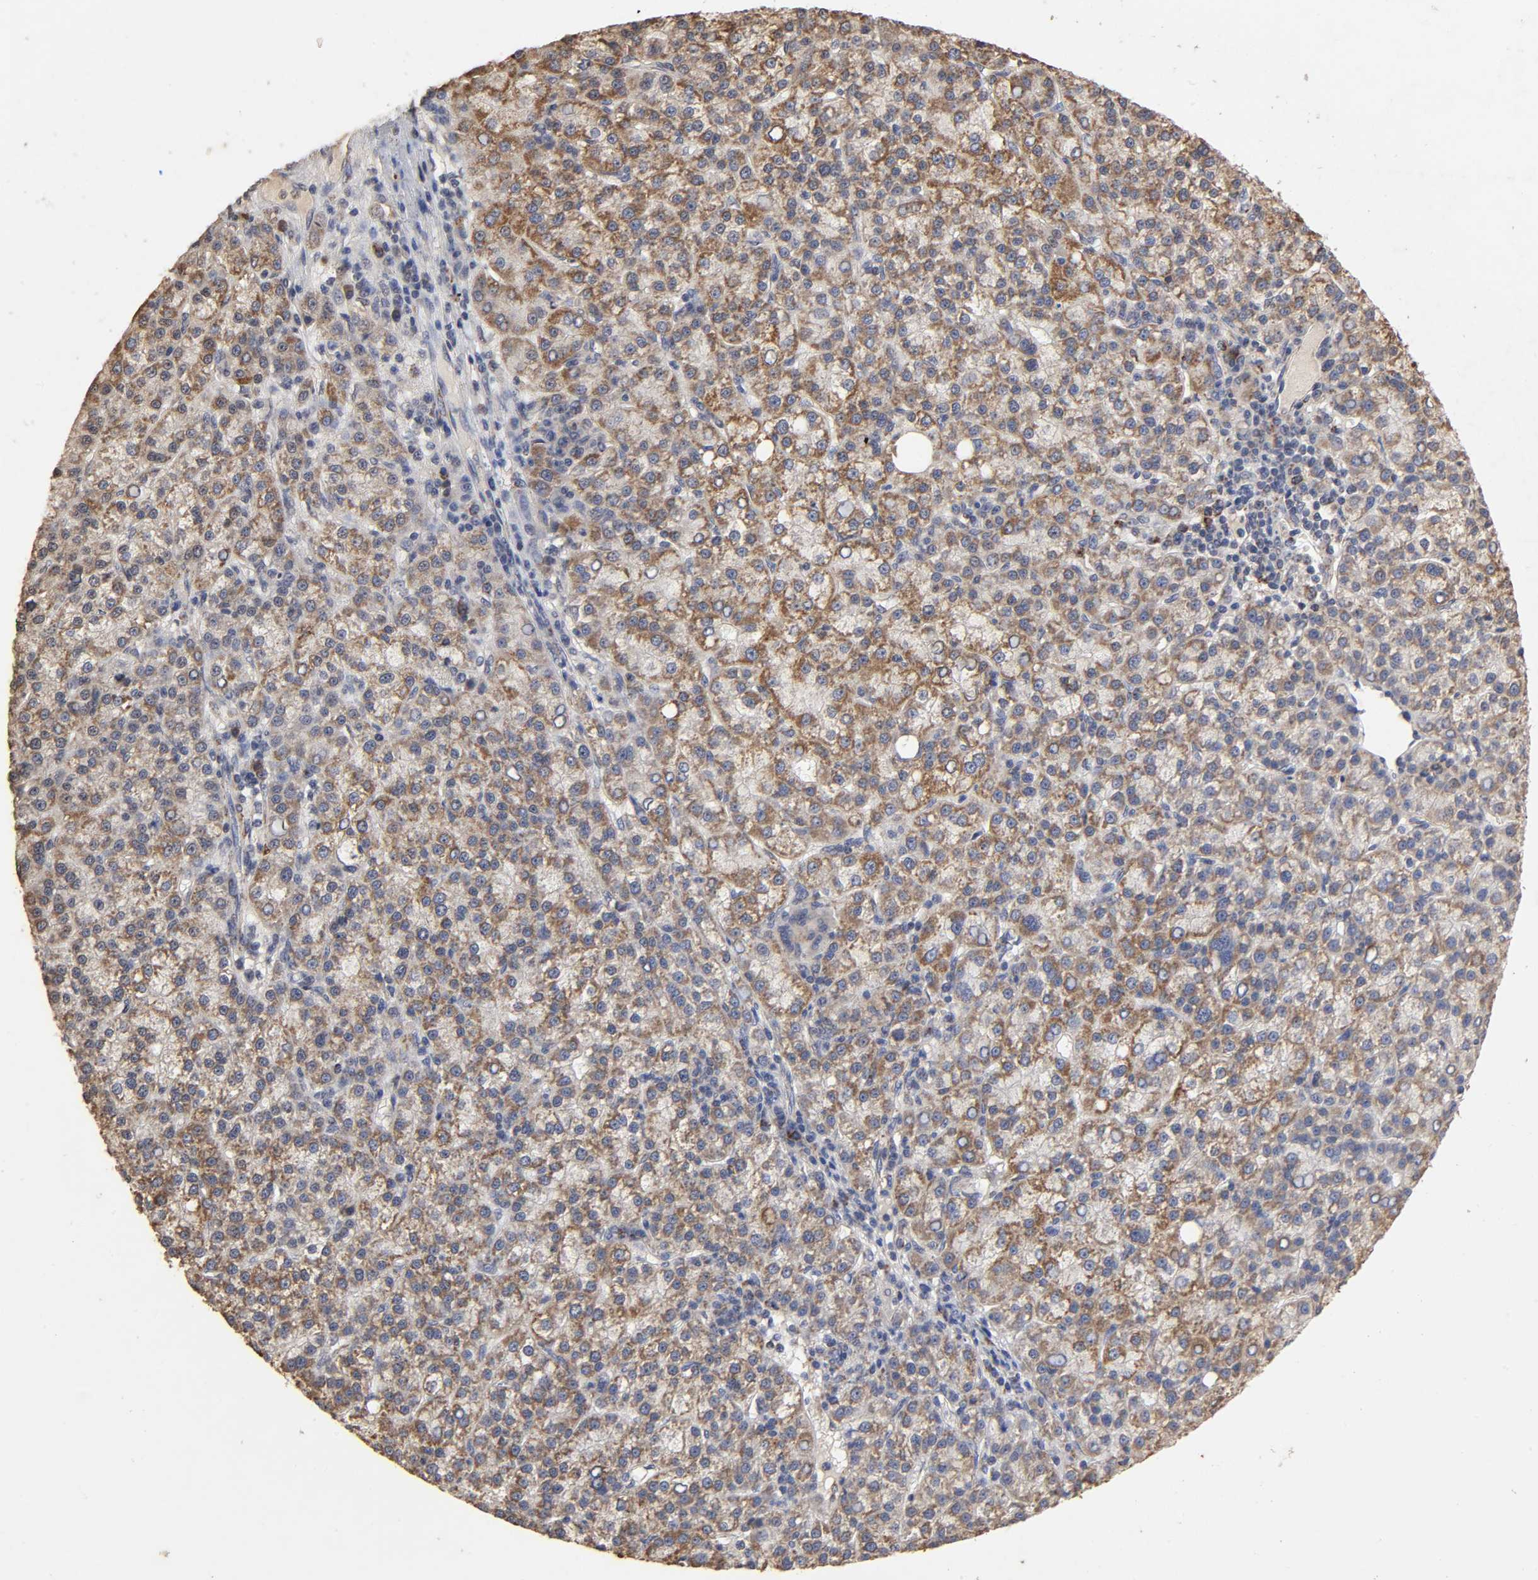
{"staining": {"intensity": "strong", "quantity": ">75%", "location": "cytoplasmic/membranous"}, "tissue": "liver cancer", "cell_type": "Tumor cells", "image_type": "cancer", "snomed": [{"axis": "morphology", "description": "Carcinoma, Hepatocellular, NOS"}, {"axis": "topography", "description": "Liver"}], "caption": "High-power microscopy captured an immunohistochemistry (IHC) micrograph of hepatocellular carcinoma (liver), revealing strong cytoplasmic/membranous staining in about >75% of tumor cells.", "gene": "CYCS", "patient": {"sex": "female", "age": 58}}